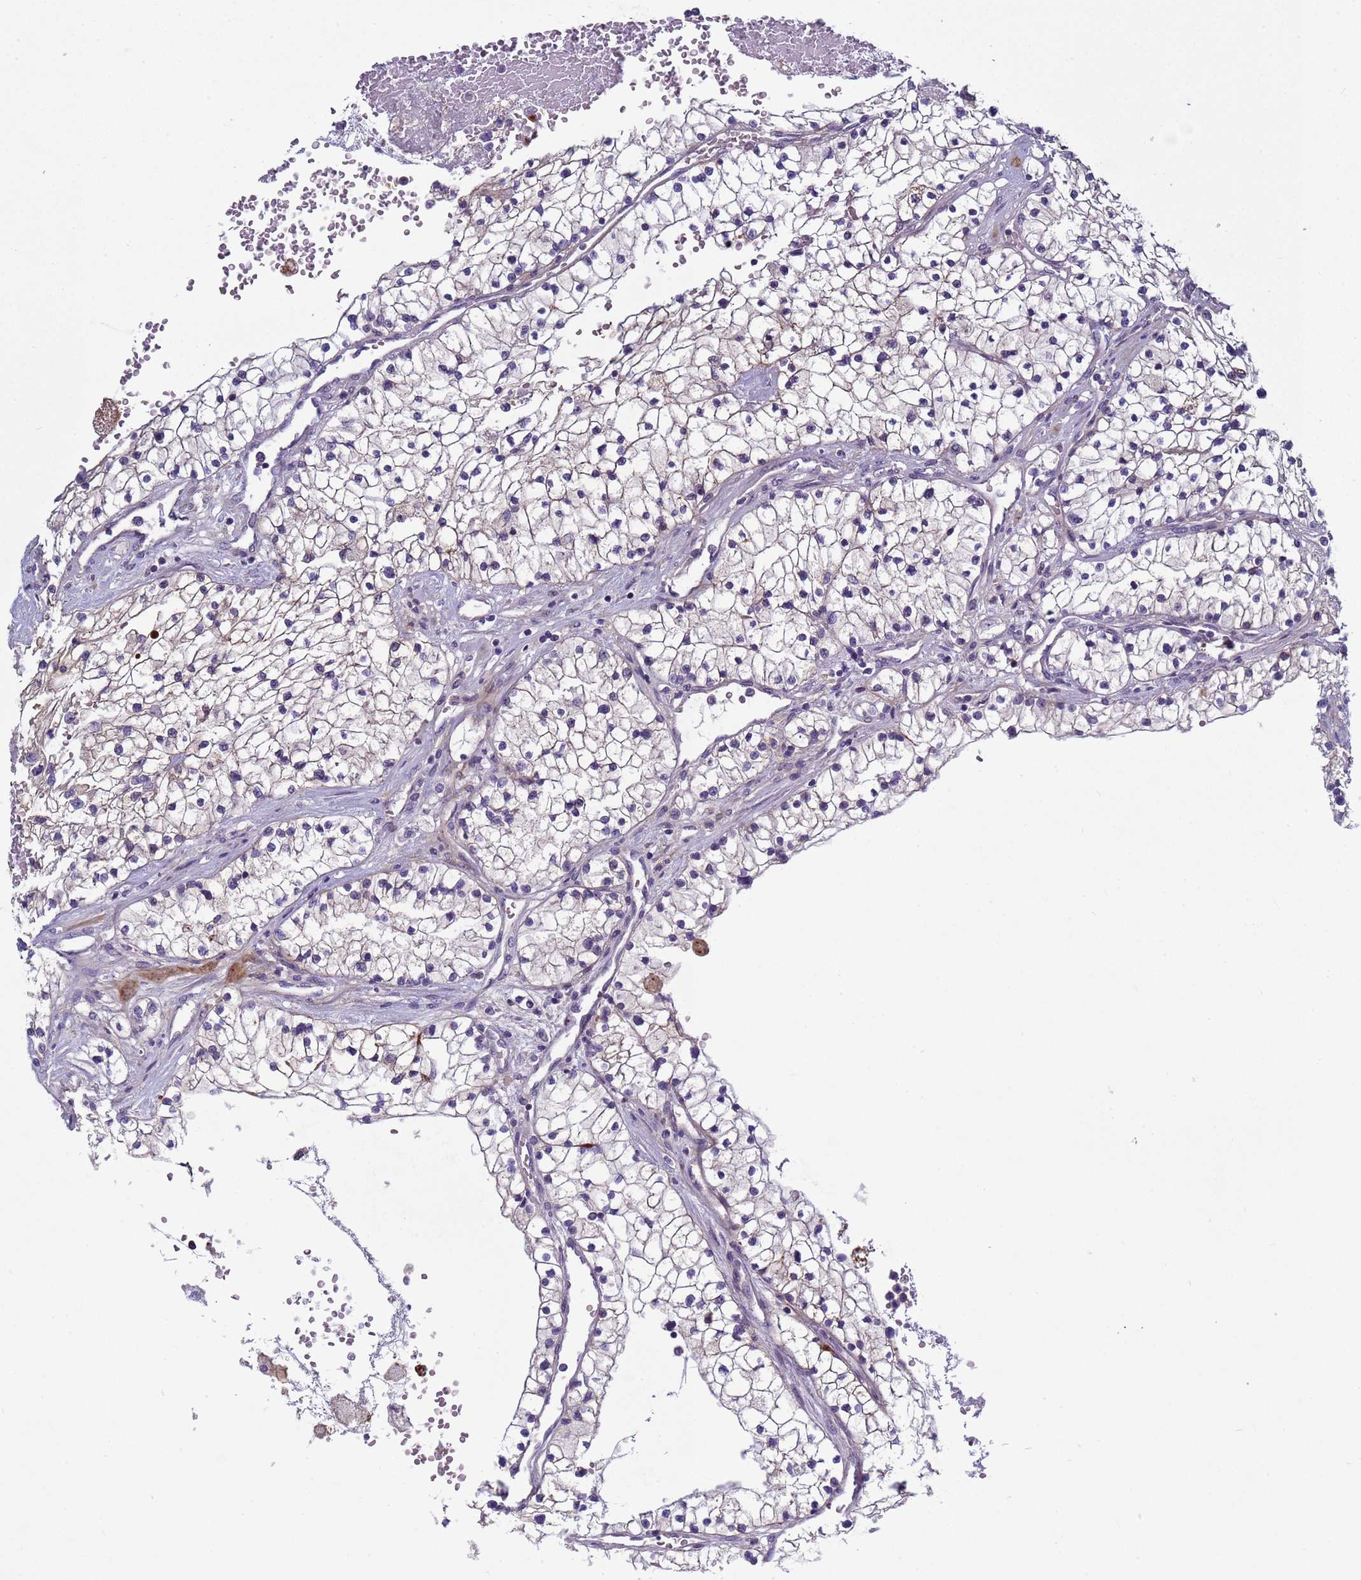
{"staining": {"intensity": "negative", "quantity": "none", "location": "none"}, "tissue": "renal cancer", "cell_type": "Tumor cells", "image_type": "cancer", "snomed": [{"axis": "morphology", "description": "Normal tissue, NOS"}, {"axis": "morphology", "description": "Adenocarcinoma, NOS"}, {"axis": "topography", "description": "Kidney"}], "caption": "Renal cancer was stained to show a protein in brown. There is no significant expression in tumor cells. (DAB (3,3'-diaminobenzidine) immunohistochemistry (IHC) with hematoxylin counter stain).", "gene": "TRIM51", "patient": {"sex": "male", "age": 68}}